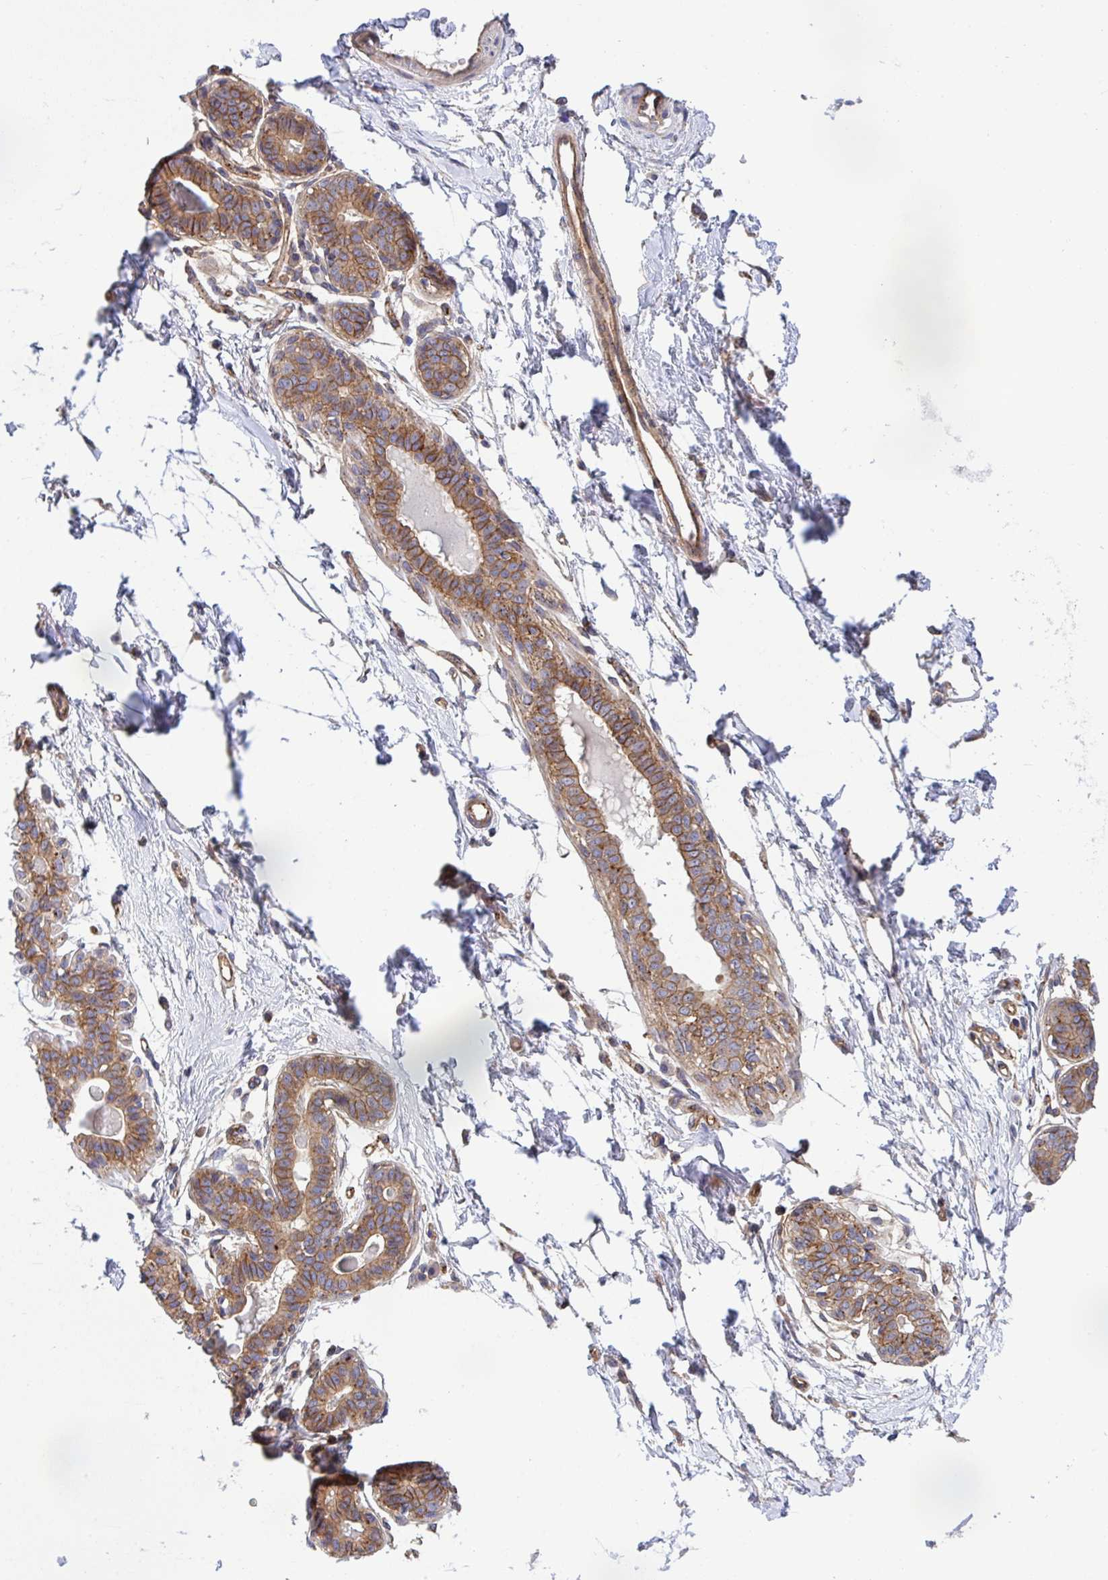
{"staining": {"intensity": "negative", "quantity": "none", "location": "none"}, "tissue": "breast", "cell_type": "Adipocytes", "image_type": "normal", "snomed": [{"axis": "morphology", "description": "Normal tissue, NOS"}, {"axis": "topography", "description": "Breast"}], "caption": "IHC micrograph of benign breast: breast stained with DAB exhibits no significant protein expression in adipocytes.", "gene": "C4orf36", "patient": {"sex": "female", "age": 45}}